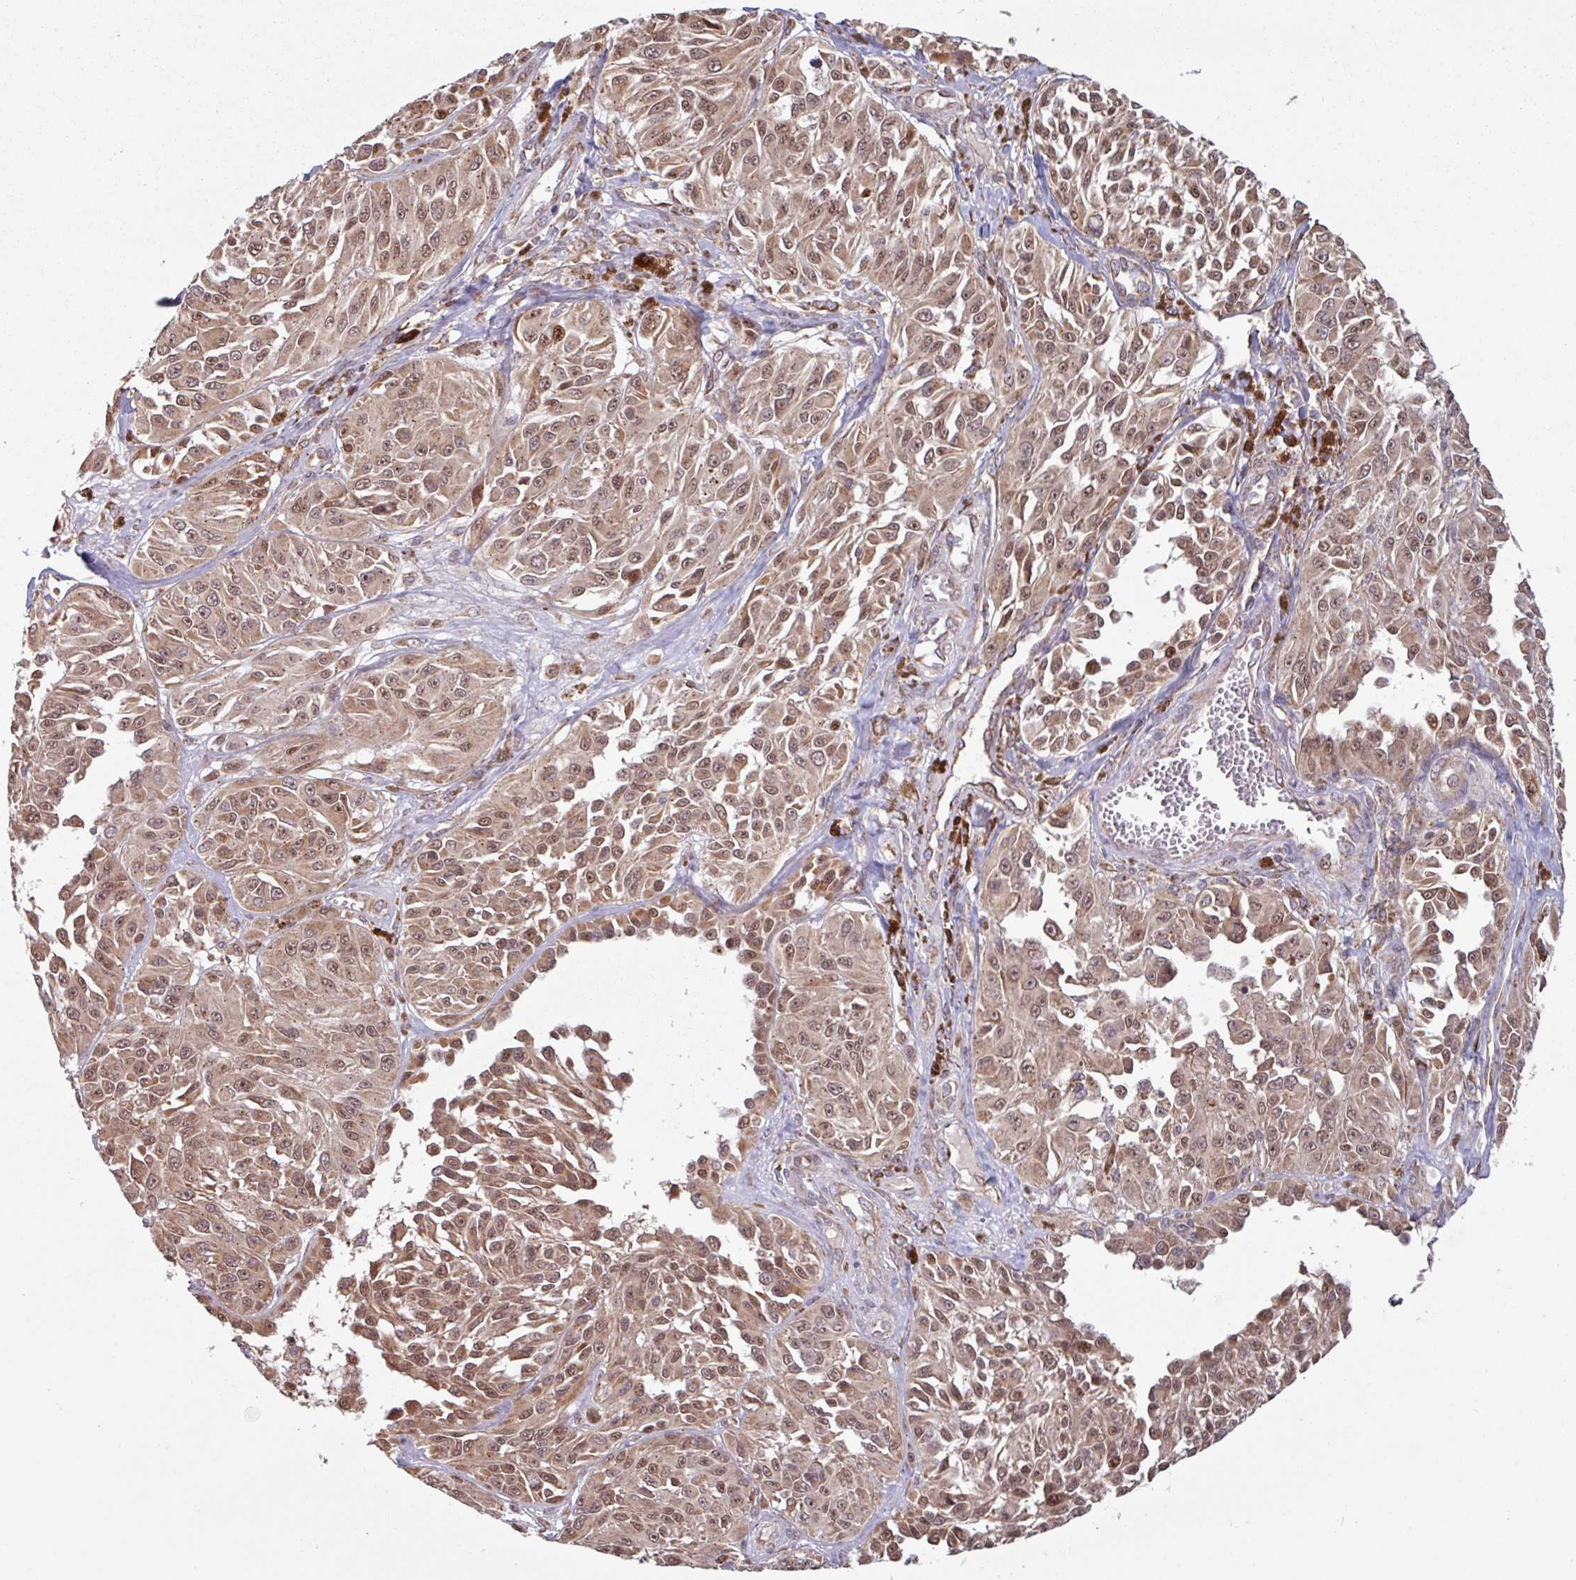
{"staining": {"intensity": "moderate", "quantity": ">75%", "location": "cytoplasmic/membranous,nuclear"}, "tissue": "melanoma", "cell_type": "Tumor cells", "image_type": "cancer", "snomed": [{"axis": "morphology", "description": "Malignant melanoma, NOS"}, {"axis": "topography", "description": "Skin"}], "caption": "Protein staining of malignant melanoma tissue displays moderate cytoplasmic/membranous and nuclear expression in about >75% of tumor cells.", "gene": "COX7C", "patient": {"sex": "male", "age": 94}}